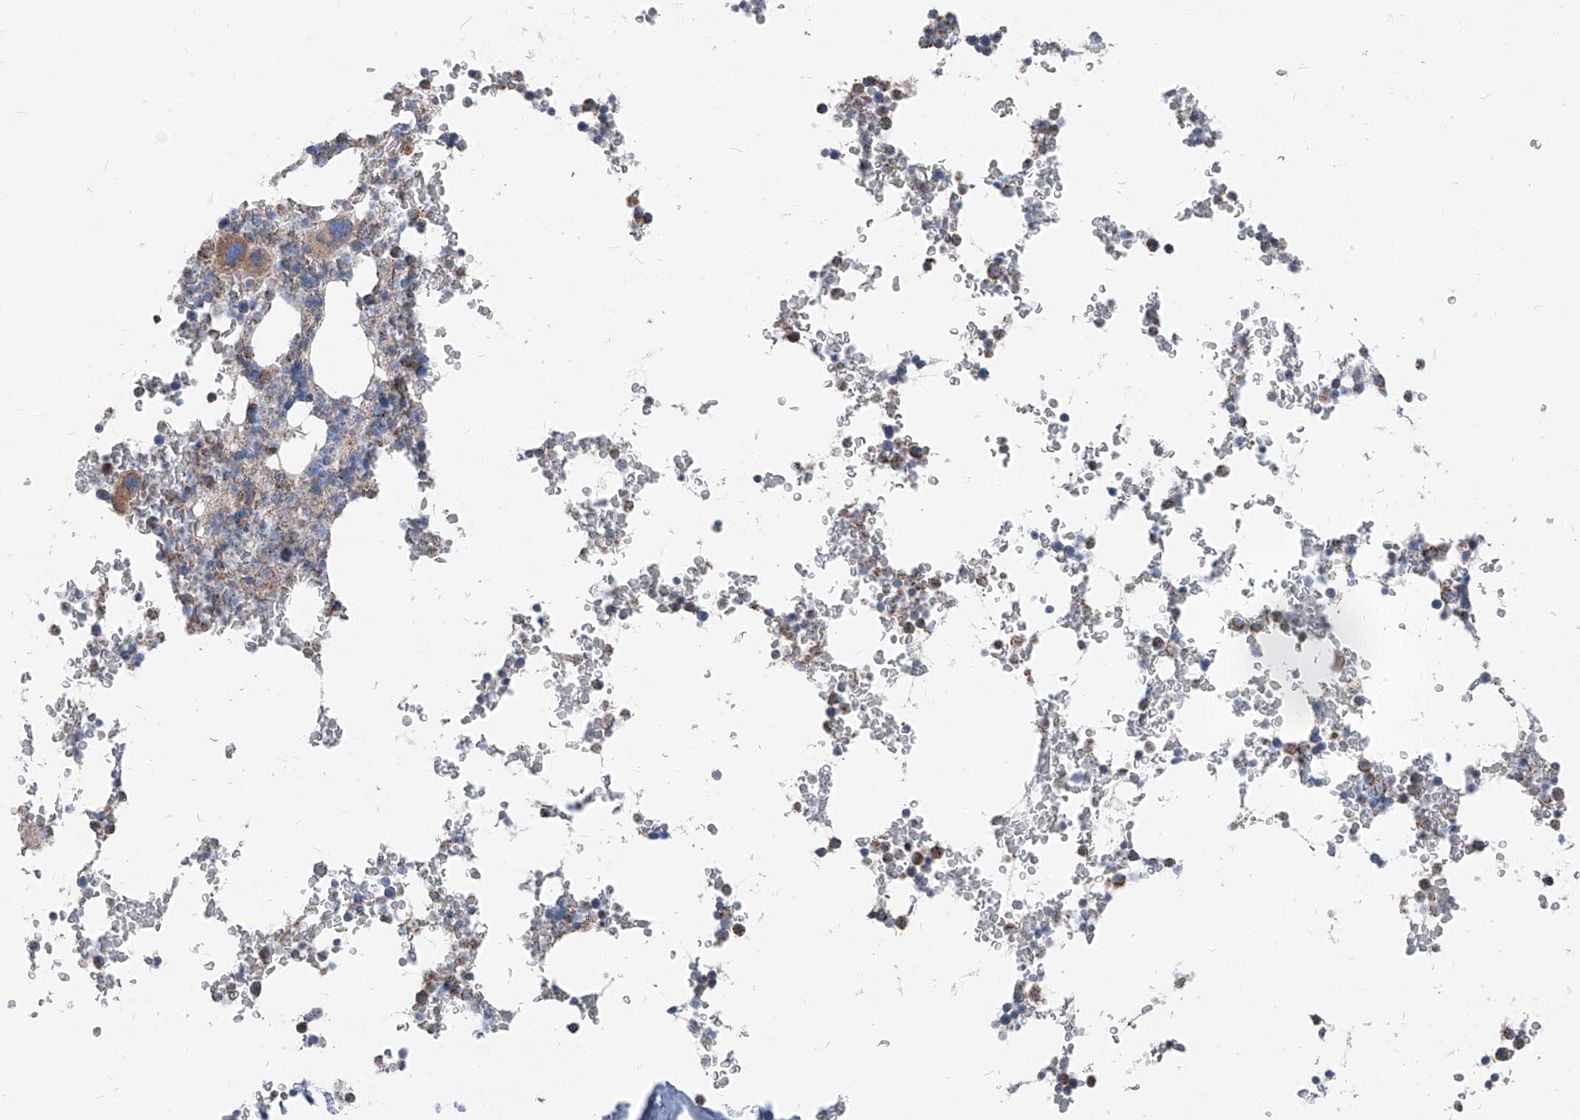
{"staining": {"intensity": "moderate", "quantity": "<25%", "location": "cytoplasmic/membranous"}, "tissue": "bone marrow", "cell_type": "Hematopoietic cells", "image_type": "normal", "snomed": [{"axis": "morphology", "description": "Normal tissue, NOS"}, {"axis": "topography", "description": "Bone marrow"}], "caption": "Immunohistochemistry histopathology image of normal bone marrow: human bone marrow stained using IHC demonstrates low levels of moderate protein expression localized specifically in the cytoplasmic/membranous of hematopoietic cells, appearing as a cytoplasmic/membranous brown color.", "gene": "AGPS", "patient": {"sex": "male", "age": 58}}